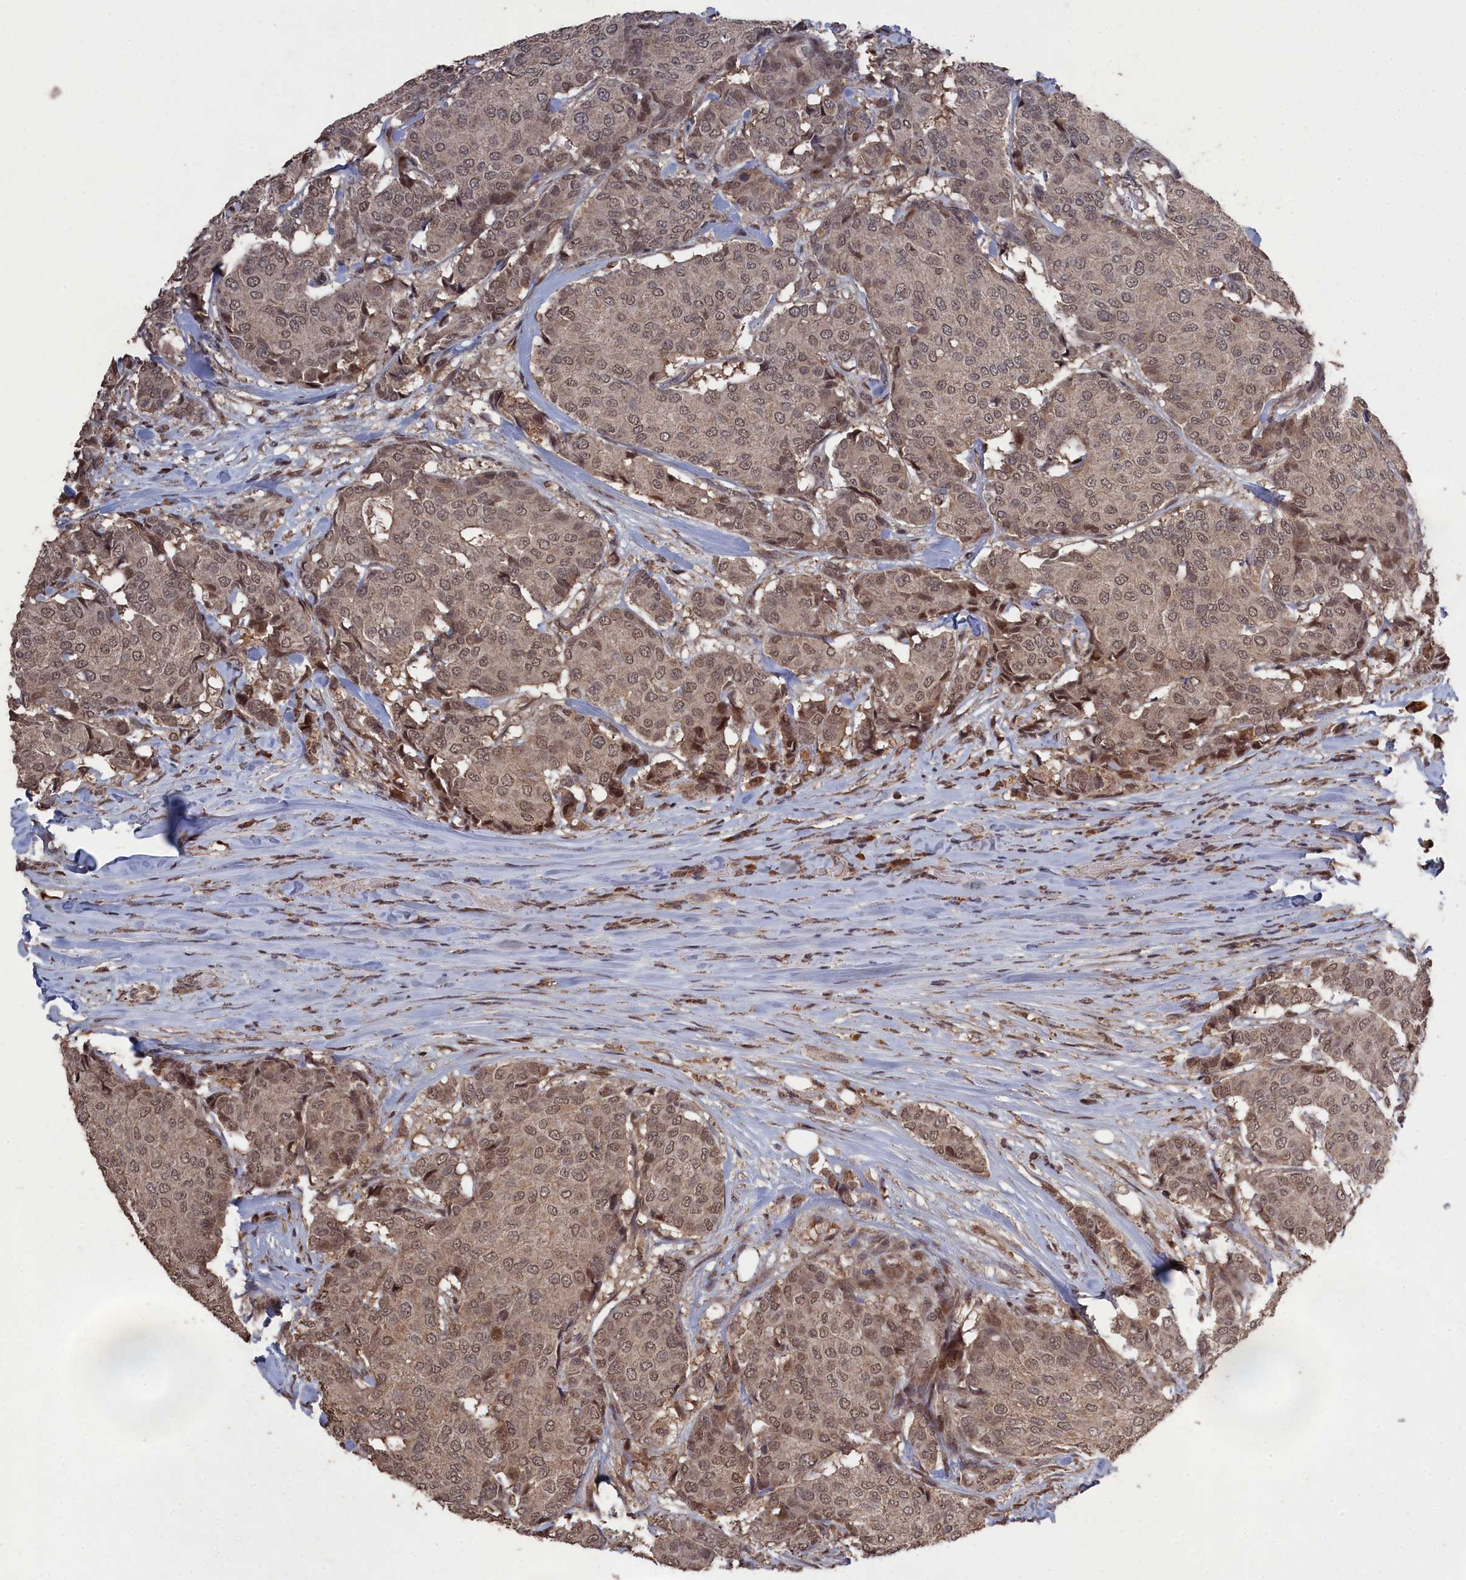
{"staining": {"intensity": "moderate", "quantity": ">75%", "location": "nuclear"}, "tissue": "breast cancer", "cell_type": "Tumor cells", "image_type": "cancer", "snomed": [{"axis": "morphology", "description": "Duct carcinoma"}, {"axis": "topography", "description": "Breast"}], "caption": "Moderate nuclear staining for a protein is present in approximately >75% of tumor cells of breast cancer using immunohistochemistry (IHC).", "gene": "CEACAM21", "patient": {"sex": "female", "age": 75}}